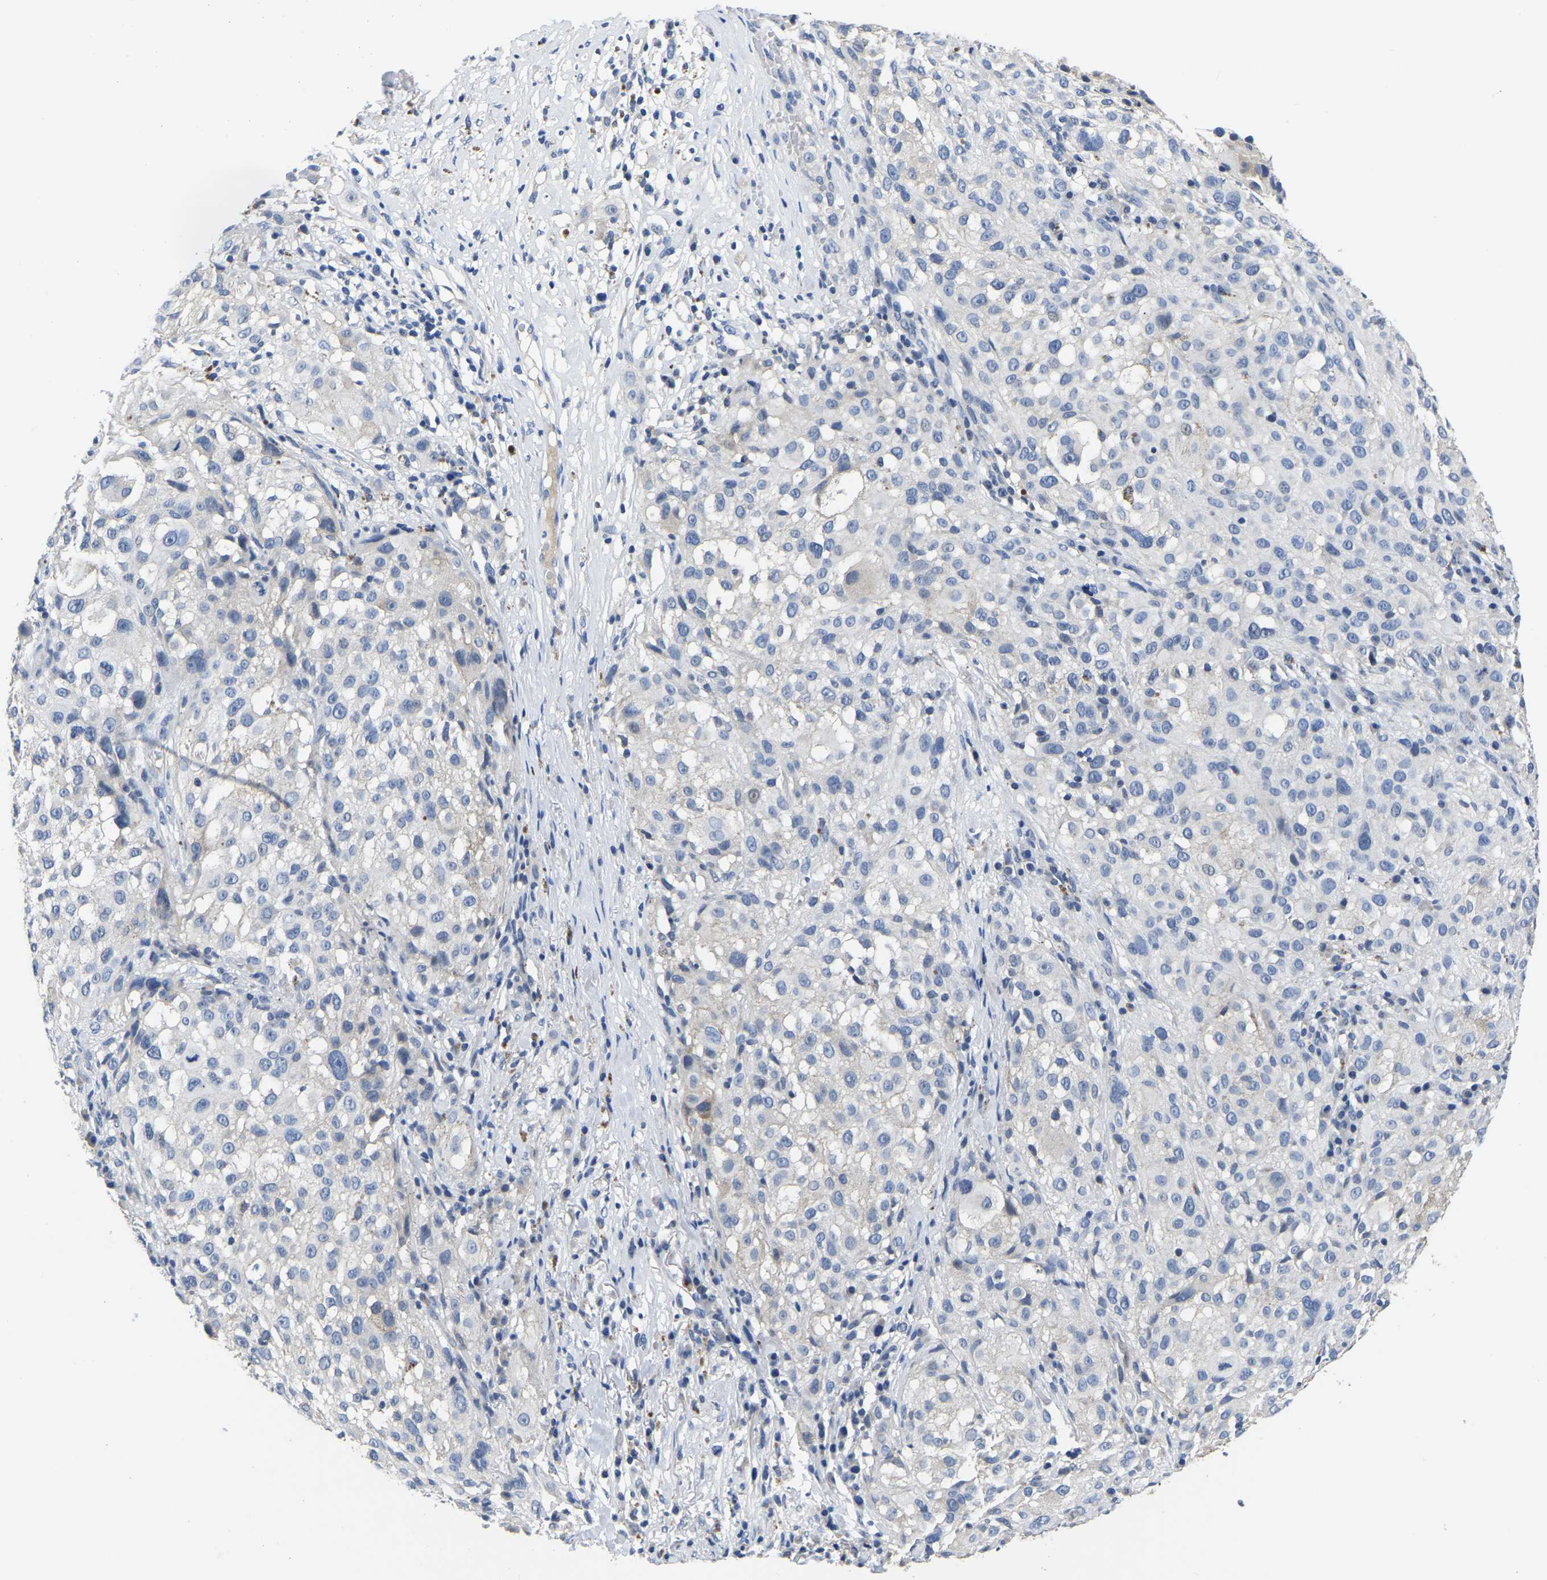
{"staining": {"intensity": "negative", "quantity": "none", "location": "none"}, "tissue": "melanoma", "cell_type": "Tumor cells", "image_type": "cancer", "snomed": [{"axis": "morphology", "description": "Necrosis, NOS"}, {"axis": "morphology", "description": "Malignant melanoma, NOS"}, {"axis": "topography", "description": "Skin"}], "caption": "DAB immunohistochemical staining of melanoma shows no significant positivity in tumor cells.", "gene": "ITGA2", "patient": {"sex": "female", "age": 87}}